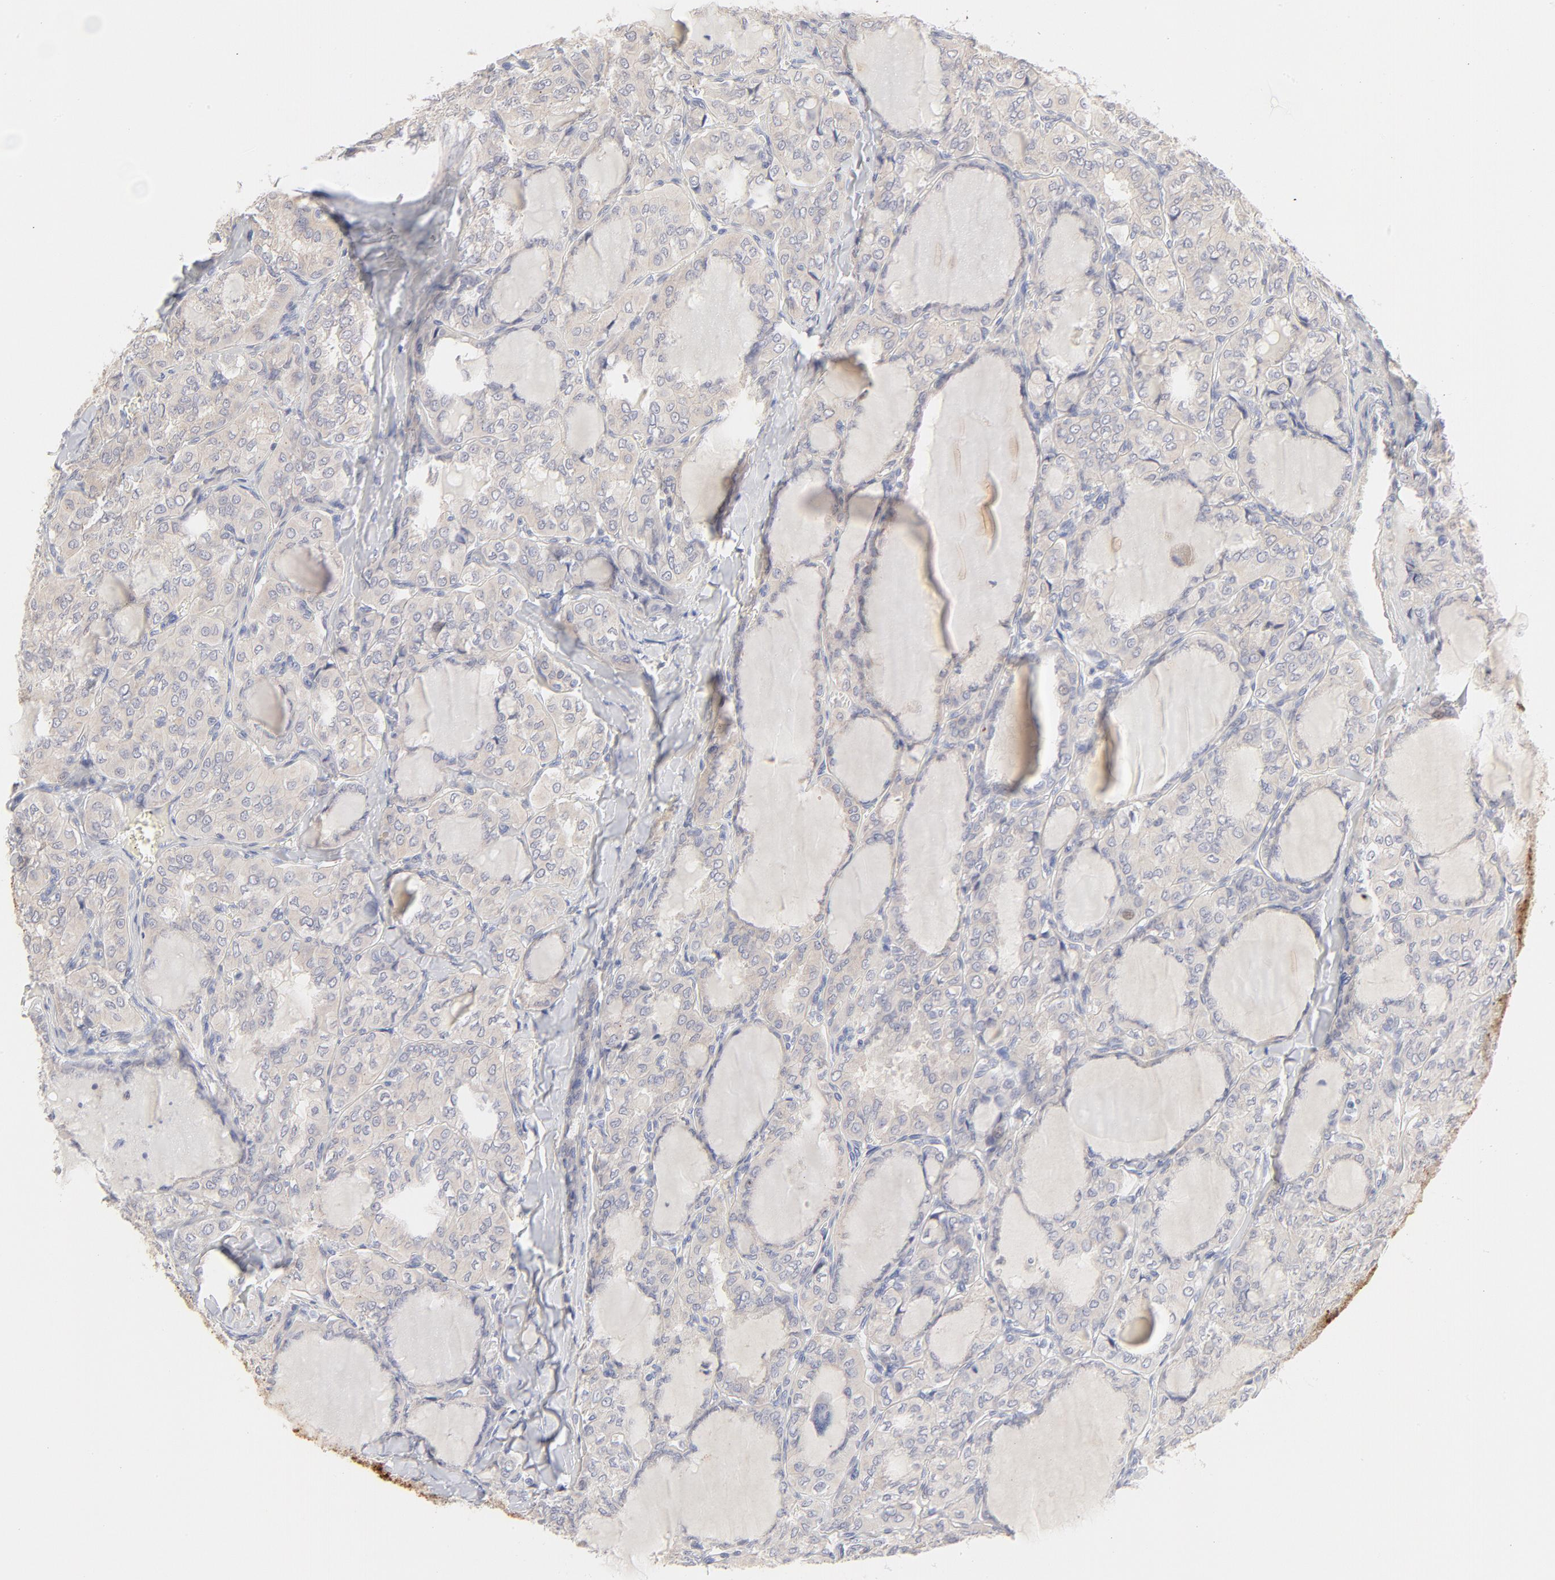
{"staining": {"intensity": "negative", "quantity": "none", "location": "none"}, "tissue": "thyroid cancer", "cell_type": "Tumor cells", "image_type": "cancer", "snomed": [{"axis": "morphology", "description": "Papillary adenocarcinoma, NOS"}, {"axis": "topography", "description": "Thyroid gland"}], "caption": "The immunohistochemistry (IHC) image has no significant staining in tumor cells of thyroid papillary adenocarcinoma tissue. The staining was performed using DAB (3,3'-diaminobenzidine) to visualize the protein expression in brown, while the nuclei were stained in blue with hematoxylin (Magnification: 20x).", "gene": "NKX2-2", "patient": {"sex": "male", "age": 20}}